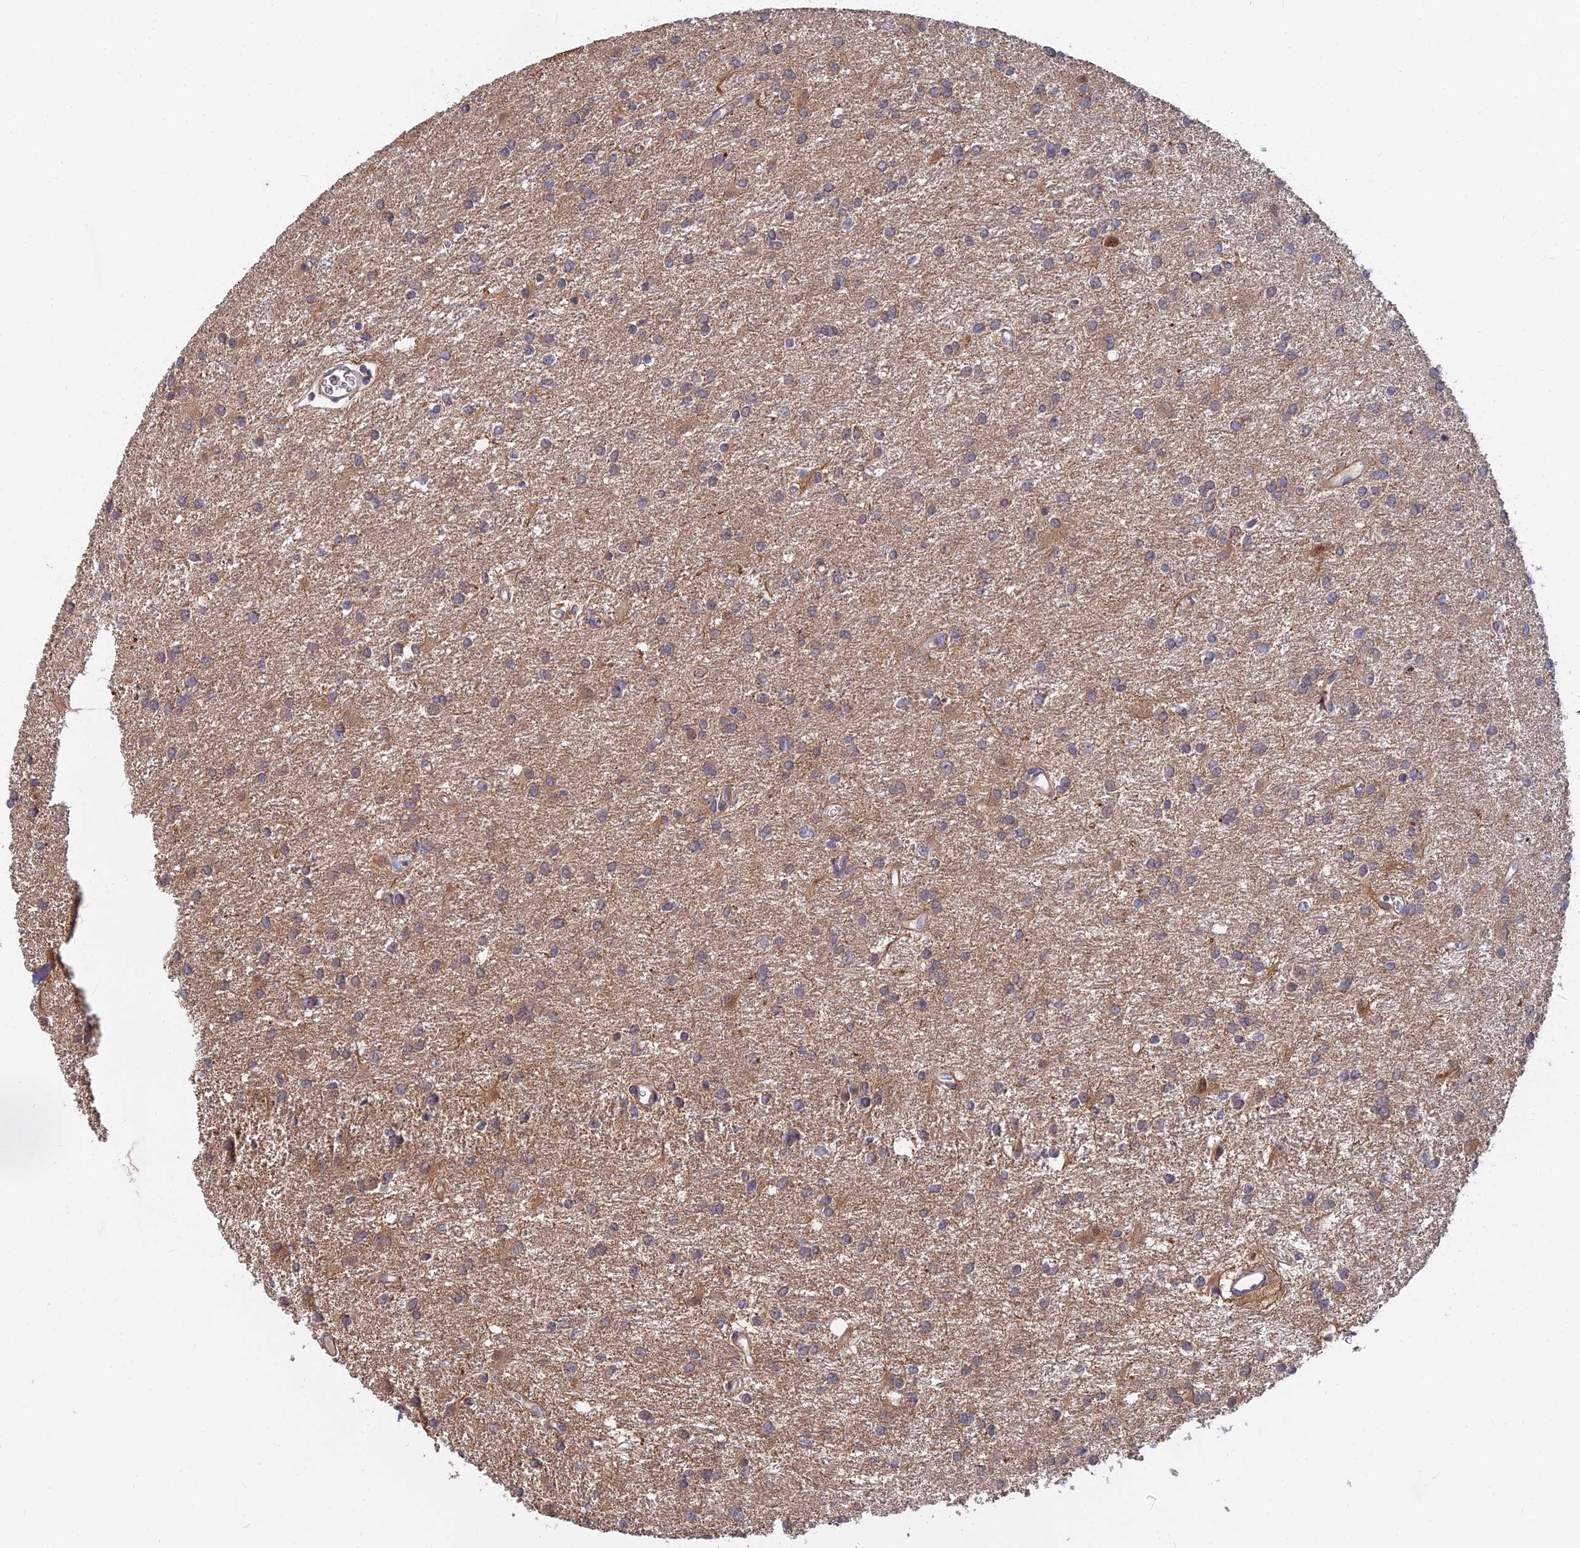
{"staining": {"intensity": "weak", "quantity": "25%-75%", "location": "cytoplasmic/membranous"}, "tissue": "glioma", "cell_type": "Tumor cells", "image_type": "cancer", "snomed": [{"axis": "morphology", "description": "Glioma, malignant, High grade"}, {"axis": "topography", "description": "Brain"}], "caption": "Immunohistochemistry (IHC) (DAB (3,3'-diaminobenzidine)) staining of human malignant glioma (high-grade) displays weak cytoplasmic/membranous protein staining in approximately 25%-75% of tumor cells.", "gene": "B3GALT4", "patient": {"sex": "female", "age": 50}}